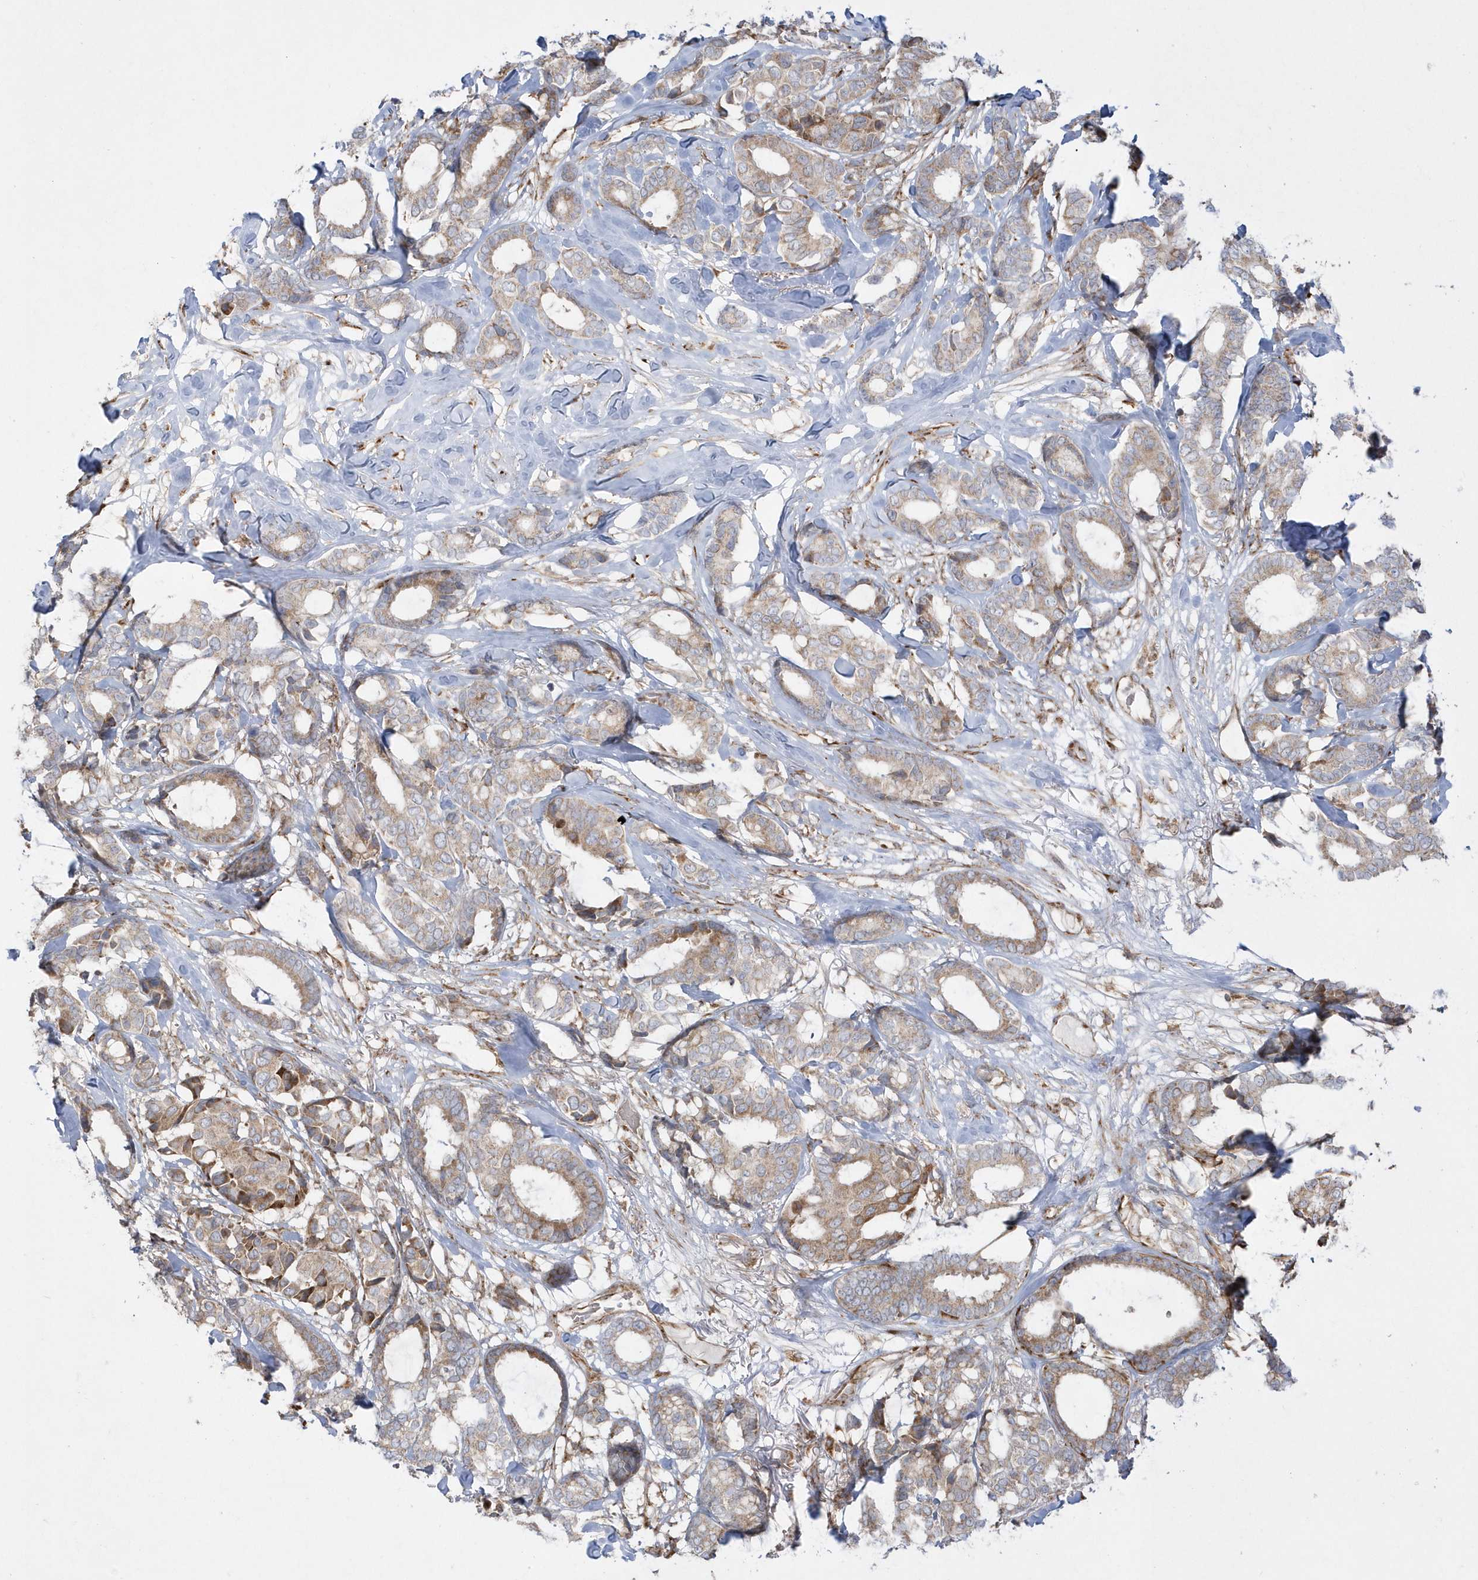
{"staining": {"intensity": "moderate", "quantity": "<25%", "location": "cytoplasmic/membranous"}, "tissue": "breast cancer", "cell_type": "Tumor cells", "image_type": "cancer", "snomed": [{"axis": "morphology", "description": "Duct carcinoma"}, {"axis": "topography", "description": "Breast"}], "caption": "Immunohistochemistry image of invasive ductal carcinoma (breast) stained for a protein (brown), which exhibits low levels of moderate cytoplasmic/membranous positivity in approximately <25% of tumor cells.", "gene": "SH3BP2", "patient": {"sex": "female", "age": 87}}